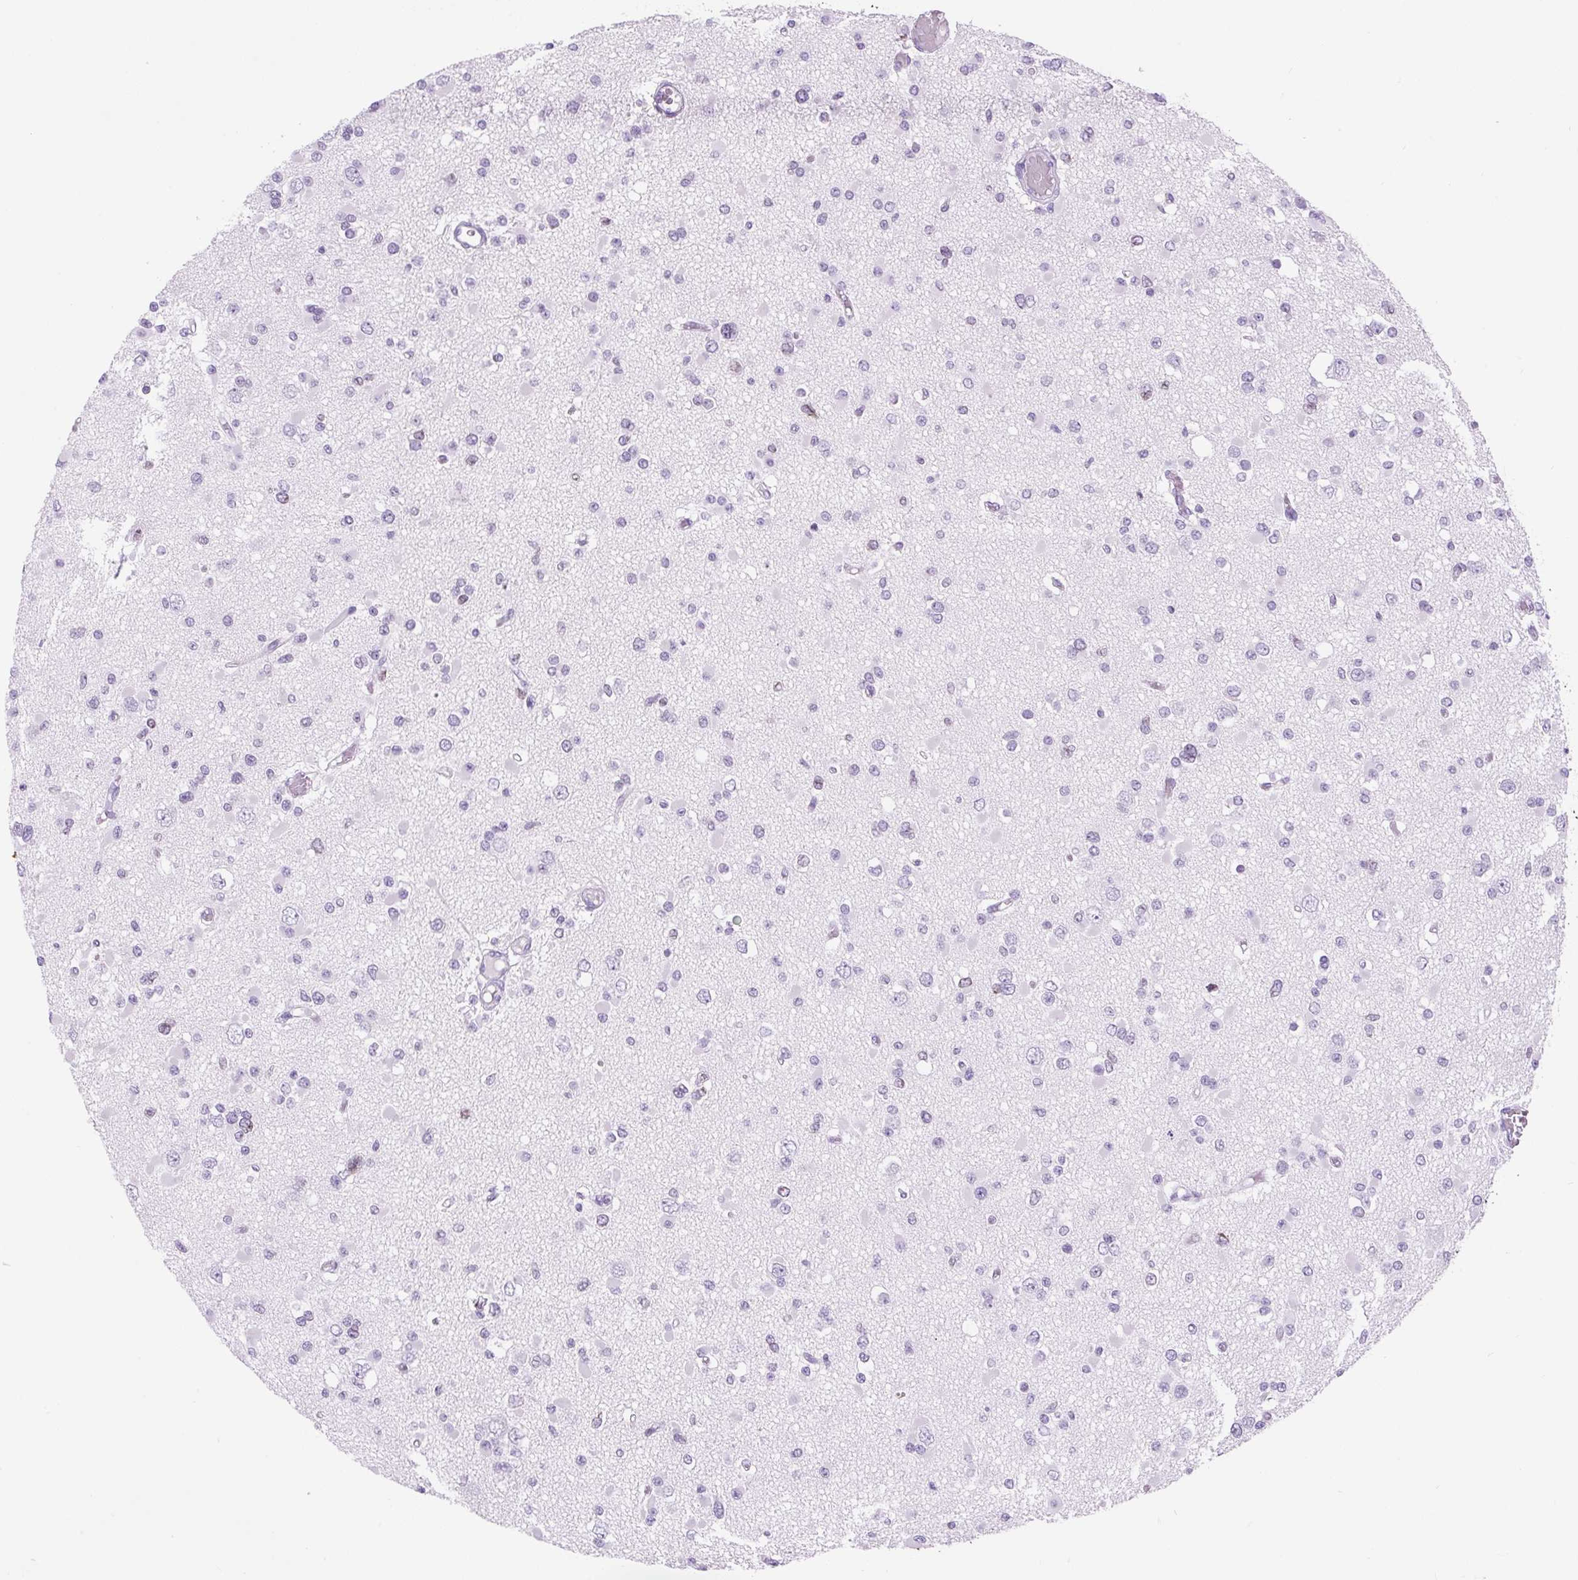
{"staining": {"intensity": "negative", "quantity": "none", "location": "none"}, "tissue": "glioma", "cell_type": "Tumor cells", "image_type": "cancer", "snomed": [{"axis": "morphology", "description": "Glioma, malignant, Low grade"}, {"axis": "topography", "description": "Brain"}], "caption": "This is an immunohistochemistry photomicrograph of malignant glioma (low-grade). There is no positivity in tumor cells.", "gene": "VPREB1", "patient": {"sex": "female", "age": 22}}